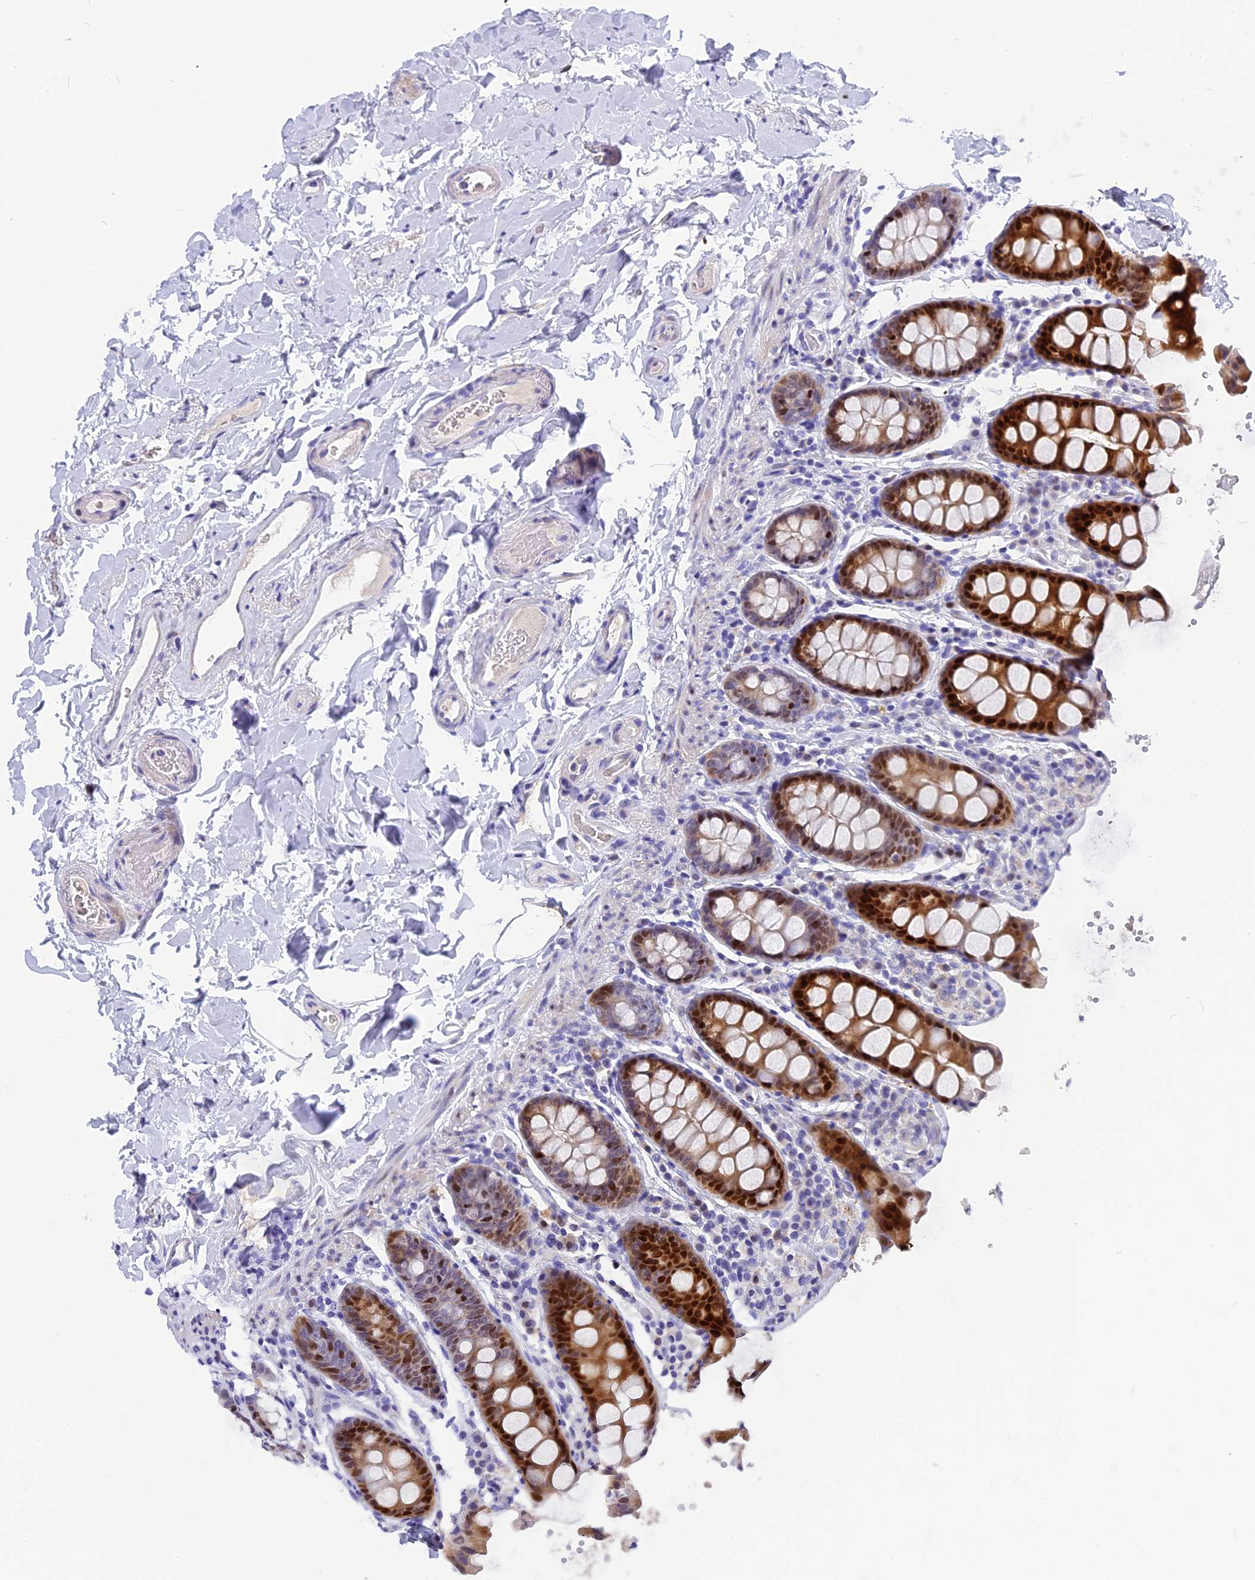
{"staining": {"intensity": "negative", "quantity": "none", "location": "none"}, "tissue": "colon", "cell_type": "Endothelial cells", "image_type": "normal", "snomed": [{"axis": "morphology", "description": "Normal tissue, NOS"}, {"axis": "topography", "description": "Colon"}, {"axis": "topography", "description": "Peripheral nerve tissue"}], "caption": "Colon was stained to show a protein in brown. There is no significant positivity in endothelial cells. (Immunohistochemistry (ihc), brightfield microscopy, high magnification).", "gene": "NKPD1", "patient": {"sex": "female", "age": 61}}